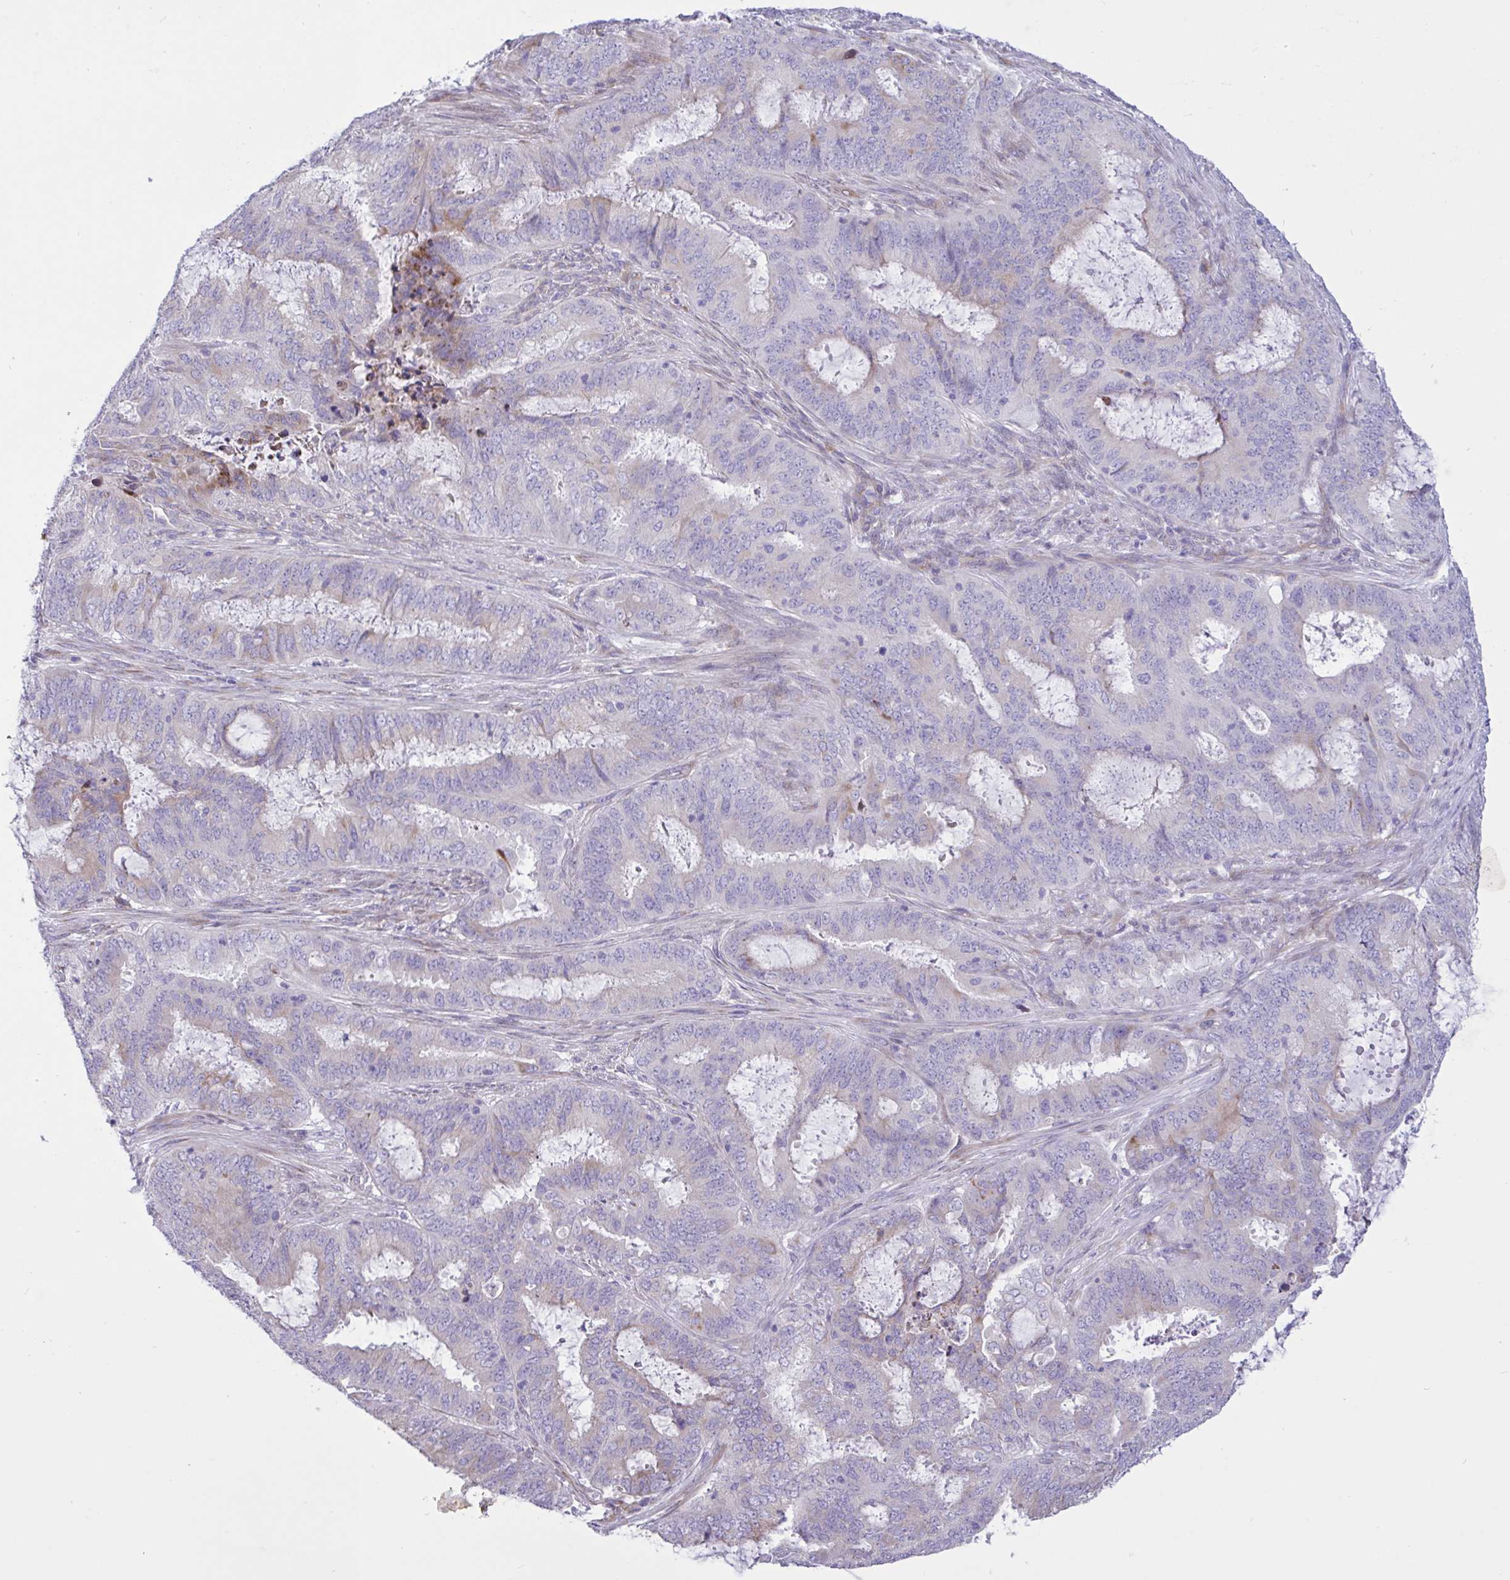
{"staining": {"intensity": "weak", "quantity": "<25%", "location": "cytoplasmic/membranous"}, "tissue": "endometrial cancer", "cell_type": "Tumor cells", "image_type": "cancer", "snomed": [{"axis": "morphology", "description": "Adenocarcinoma, NOS"}, {"axis": "topography", "description": "Endometrium"}], "caption": "This micrograph is of endometrial cancer (adenocarcinoma) stained with IHC to label a protein in brown with the nuclei are counter-stained blue. There is no expression in tumor cells.", "gene": "DSC3", "patient": {"sex": "female", "age": 51}}